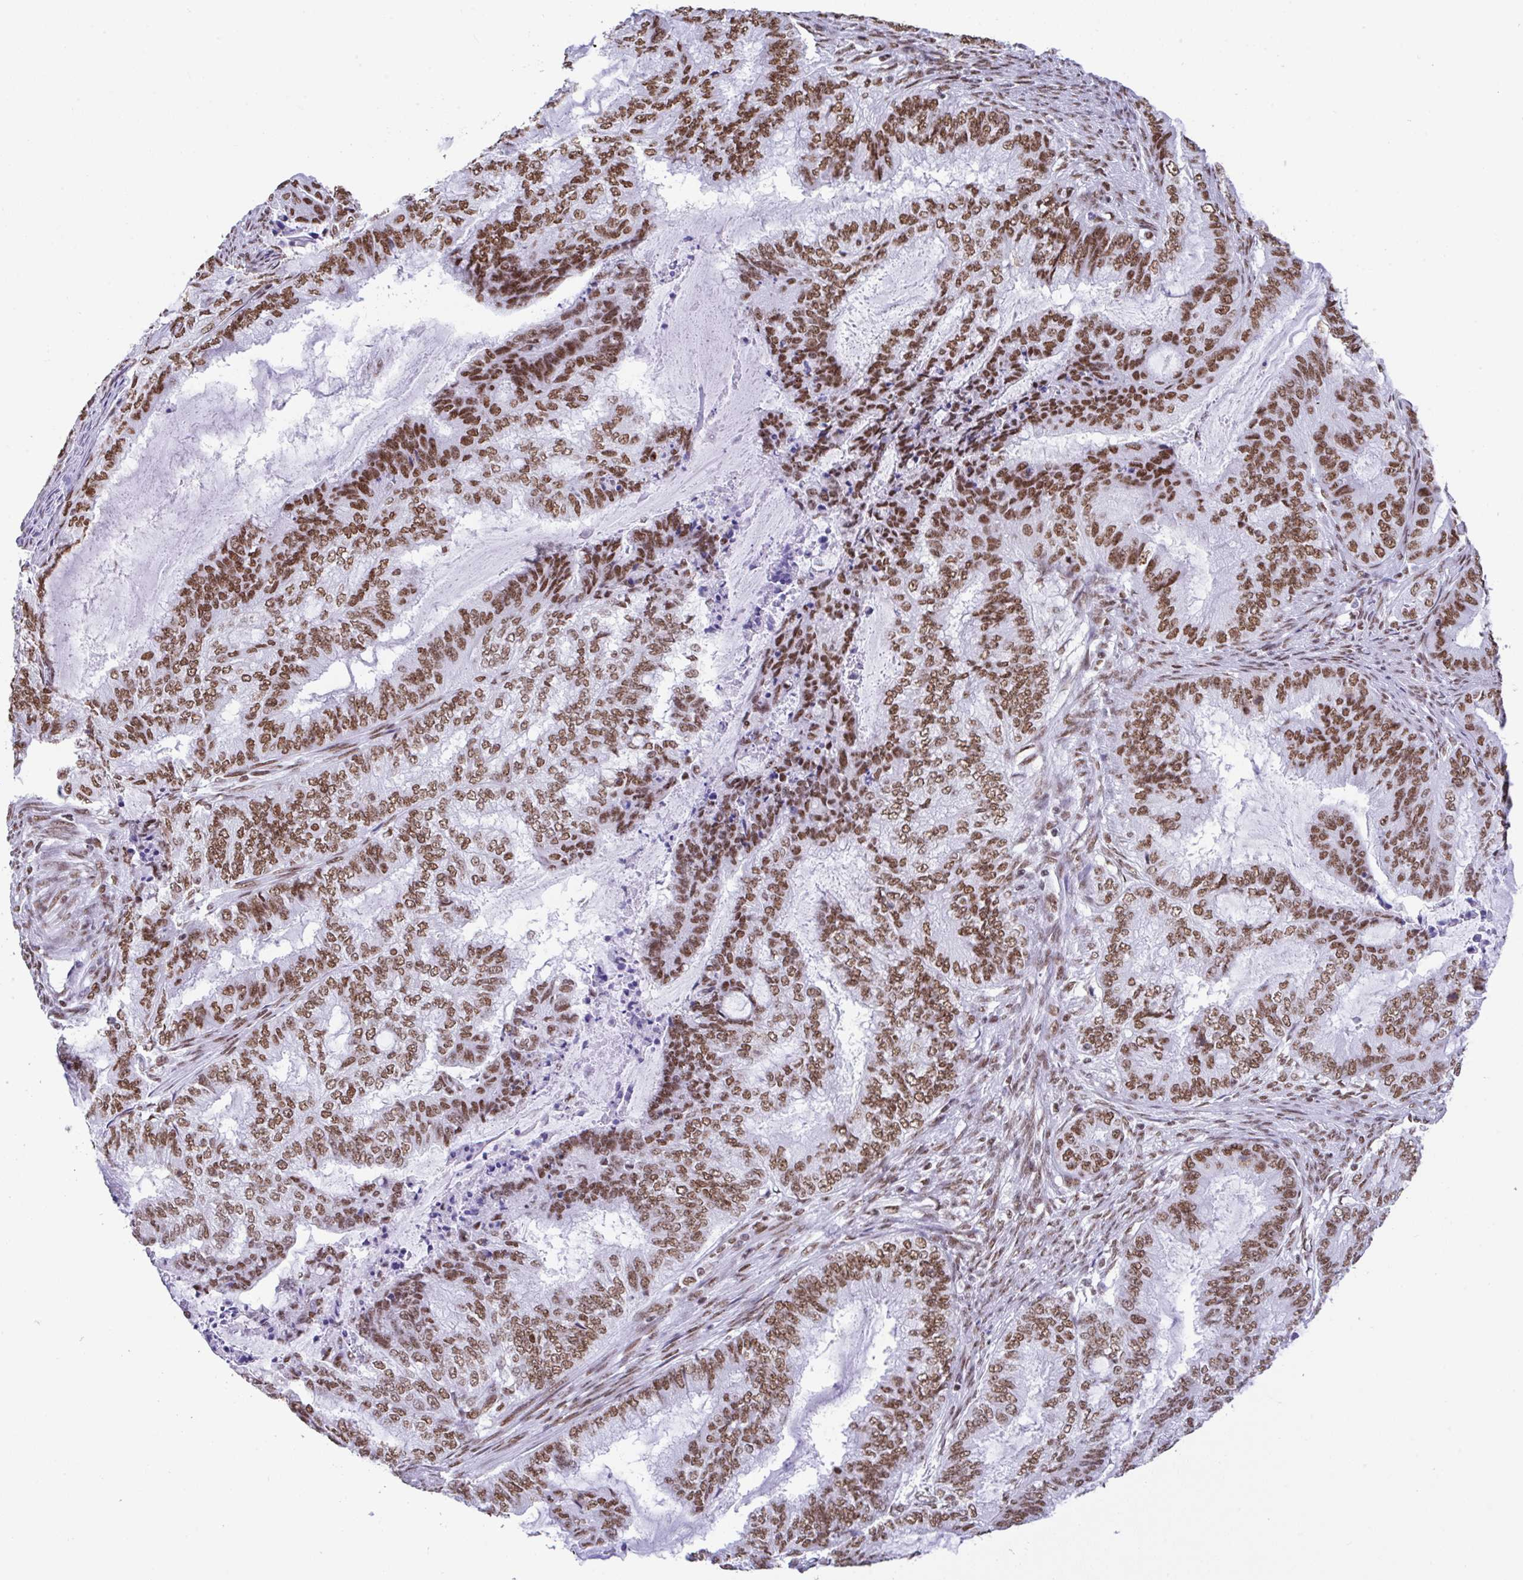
{"staining": {"intensity": "moderate", "quantity": ">75%", "location": "nuclear"}, "tissue": "endometrial cancer", "cell_type": "Tumor cells", "image_type": "cancer", "snomed": [{"axis": "morphology", "description": "Adenocarcinoma, NOS"}, {"axis": "topography", "description": "Endometrium"}], "caption": "Brown immunohistochemical staining in human adenocarcinoma (endometrial) displays moderate nuclear expression in about >75% of tumor cells. Immunohistochemistry stains the protein of interest in brown and the nuclei are stained blue.", "gene": "DDX52", "patient": {"sex": "female", "age": 51}}